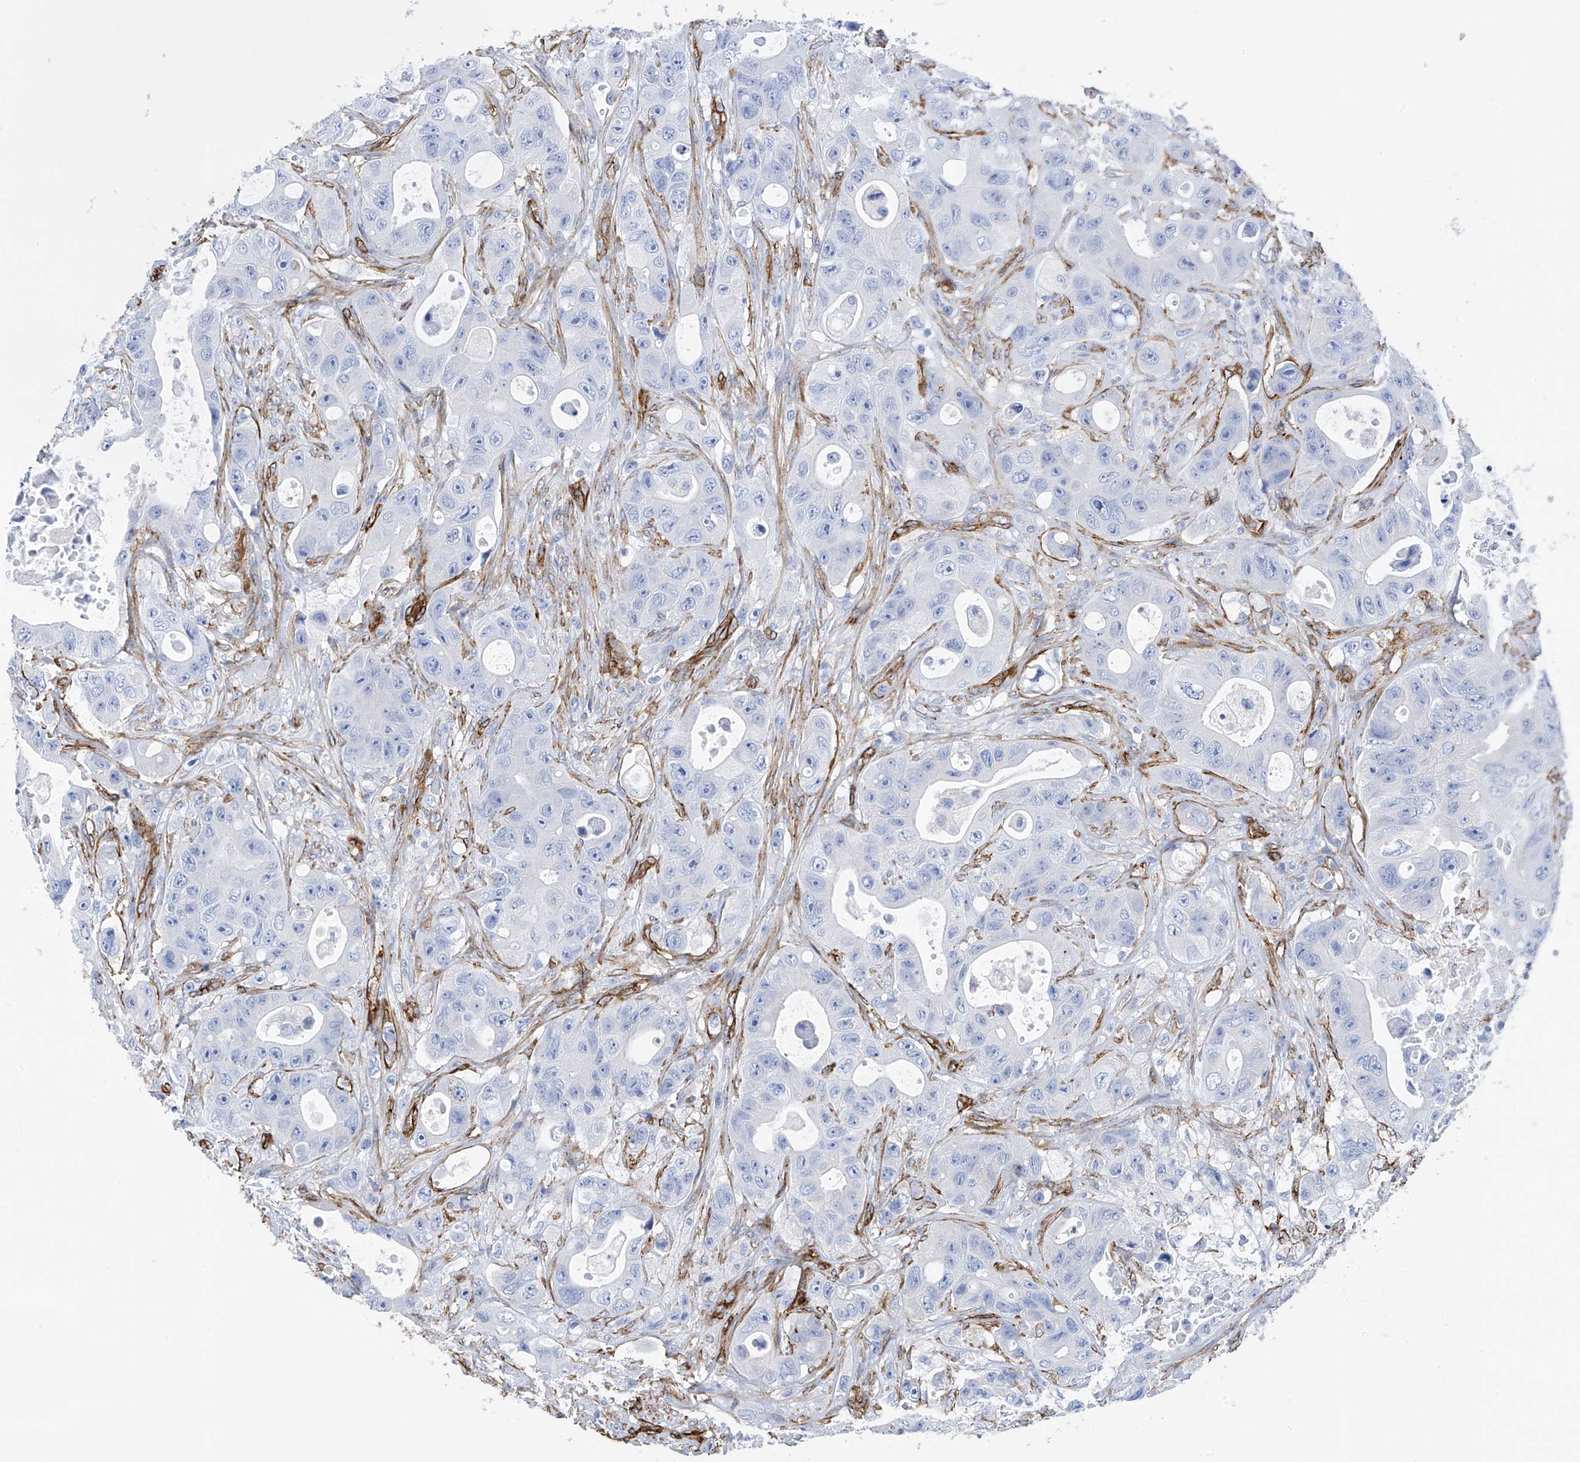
{"staining": {"intensity": "negative", "quantity": "none", "location": "none"}, "tissue": "colorectal cancer", "cell_type": "Tumor cells", "image_type": "cancer", "snomed": [{"axis": "morphology", "description": "Adenocarcinoma, NOS"}, {"axis": "topography", "description": "Colon"}], "caption": "Colorectal cancer (adenocarcinoma) was stained to show a protein in brown. There is no significant positivity in tumor cells.", "gene": "UBTD1", "patient": {"sex": "female", "age": 46}}